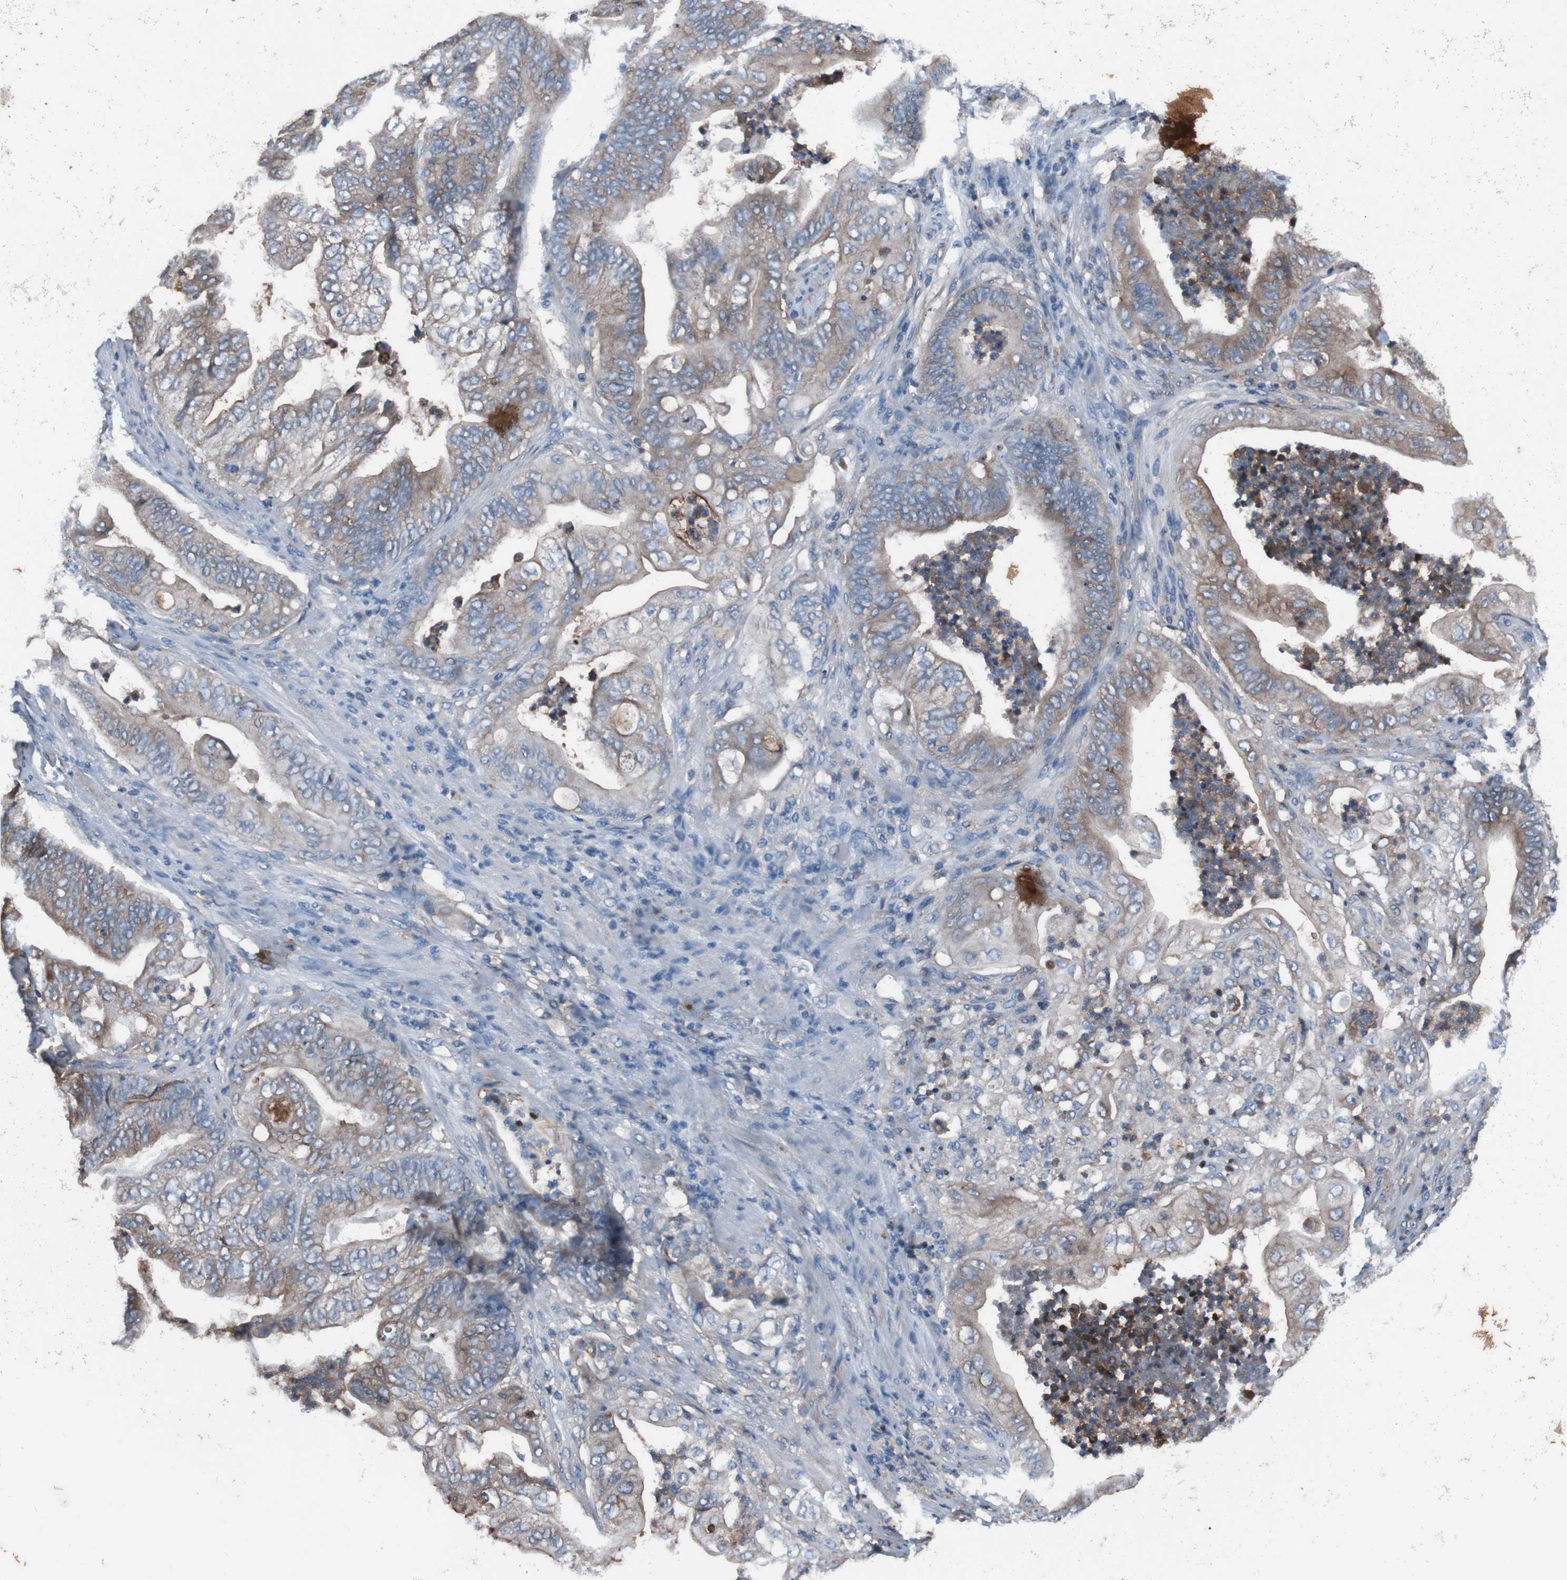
{"staining": {"intensity": "moderate", "quantity": "25%-75%", "location": "cytoplasmic/membranous"}, "tissue": "stomach cancer", "cell_type": "Tumor cells", "image_type": "cancer", "snomed": [{"axis": "morphology", "description": "Adenocarcinoma, NOS"}, {"axis": "topography", "description": "Stomach"}], "caption": "Immunohistochemistry image of stomach cancer (adenocarcinoma) stained for a protein (brown), which exhibits medium levels of moderate cytoplasmic/membranous positivity in approximately 25%-75% of tumor cells.", "gene": "RAB5B", "patient": {"sex": "female", "age": 73}}